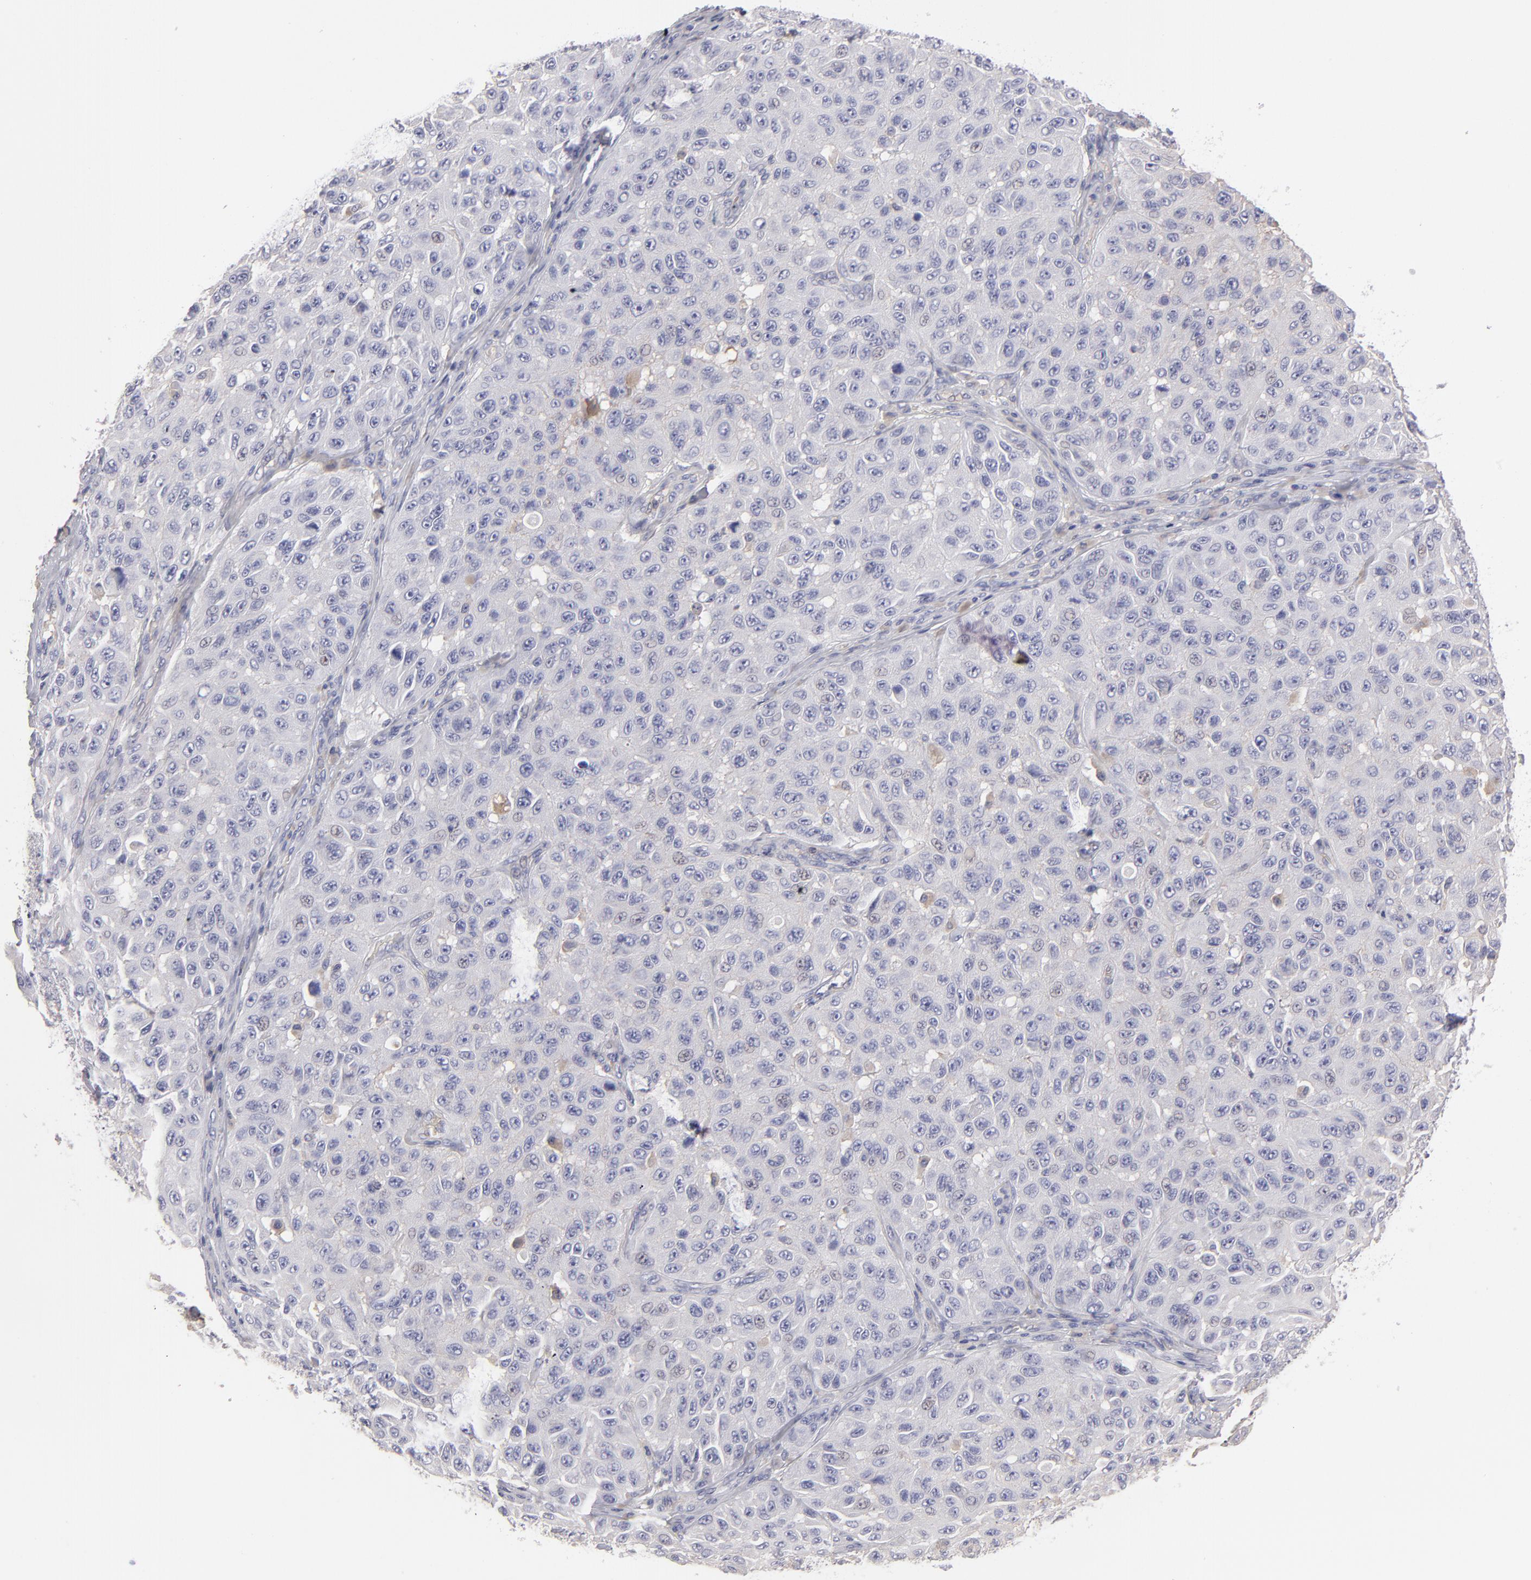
{"staining": {"intensity": "negative", "quantity": "none", "location": "none"}, "tissue": "melanoma", "cell_type": "Tumor cells", "image_type": "cancer", "snomed": [{"axis": "morphology", "description": "Malignant melanoma, NOS"}, {"axis": "topography", "description": "Skin"}], "caption": "This is an immunohistochemistry (IHC) histopathology image of malignant melanoma. There is no expression in tumor cells.", "gene": "ABCC4", "patient": {"sex": "male", "age": 30}}